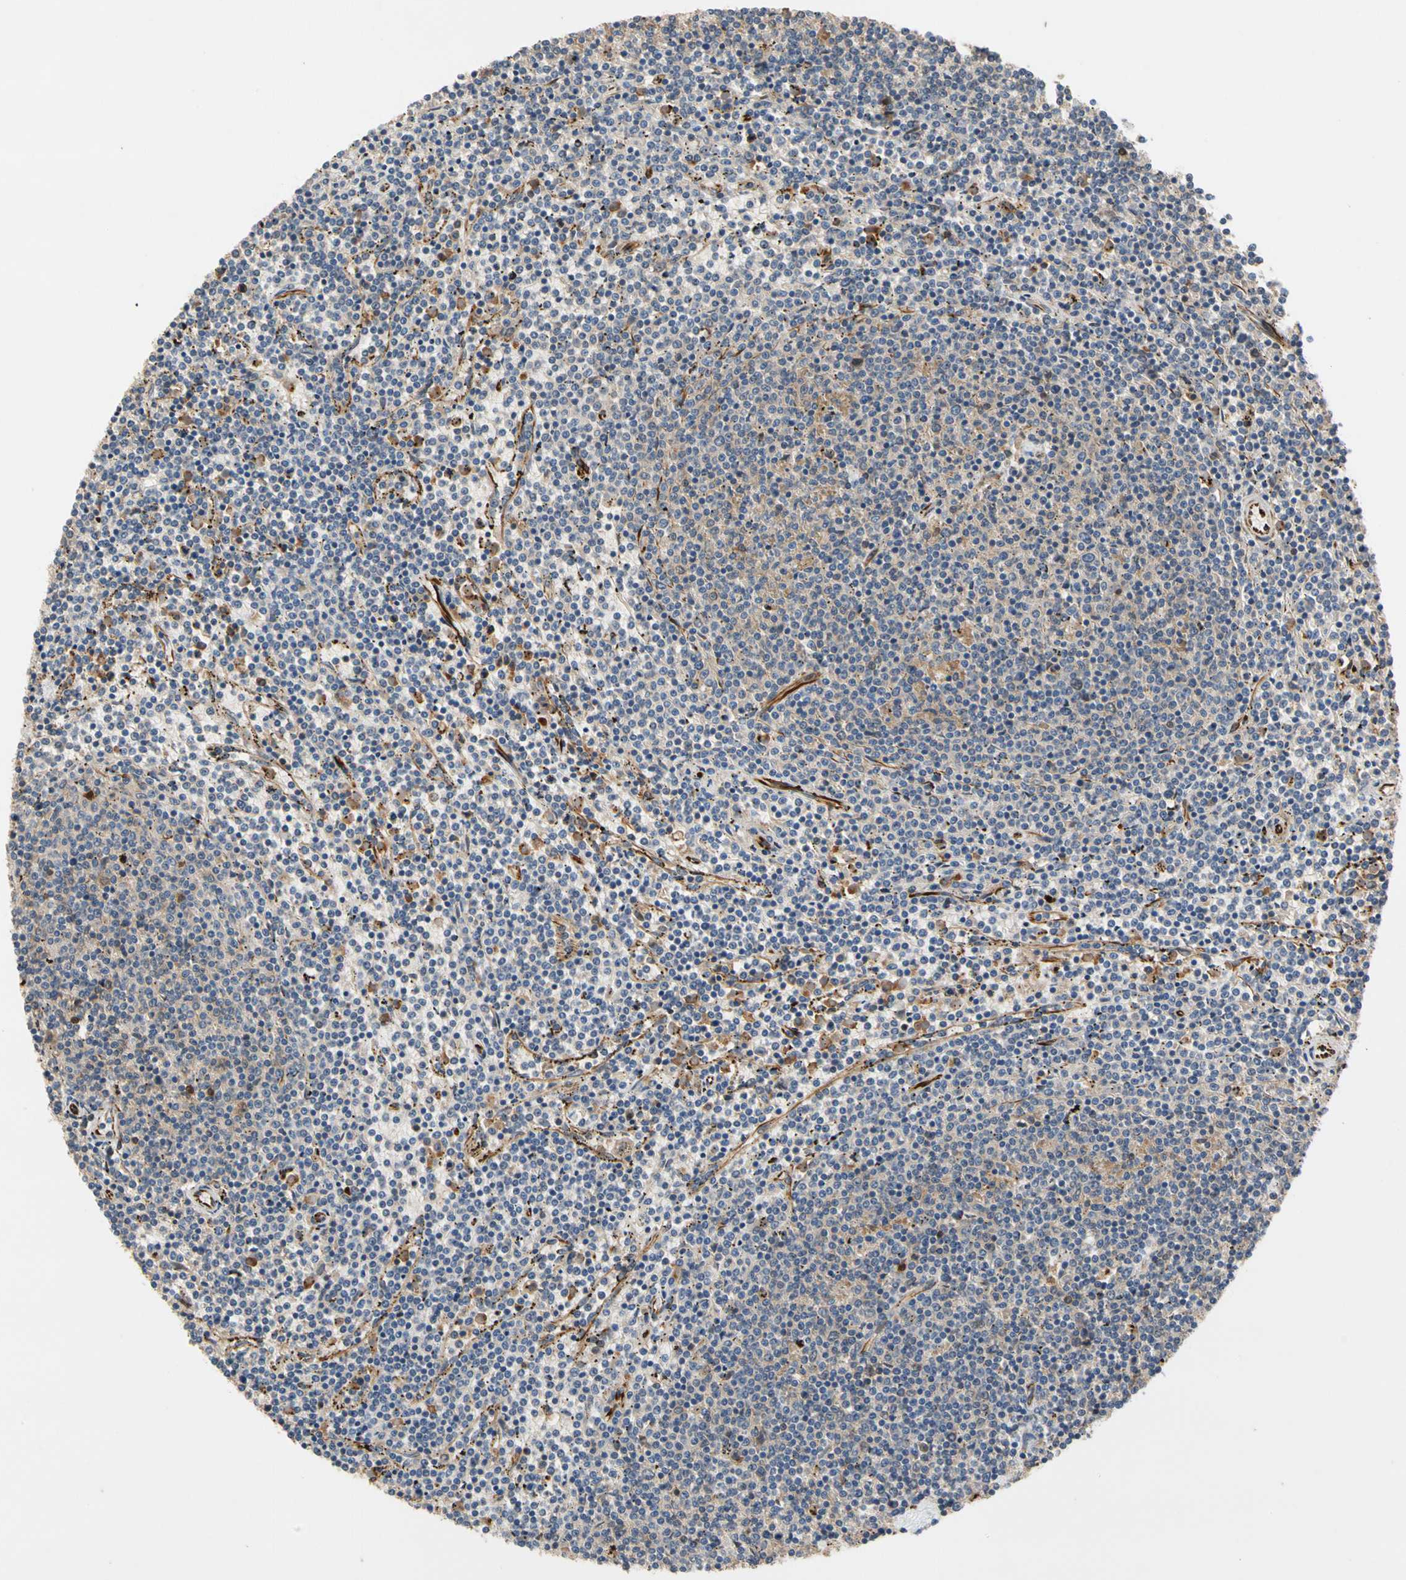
{"staining": {"intensity": "weak", "quantity": "<25%", "location": "cytoplasmic/membranous"}, "tissue": "lymphoma", "cell_type": "Tumor cells", "image_type": "cancer", "snomed": [{"axis": "morphology", "description": "Malignant lymphoma, non-Hodgkin's type, Low grade"}, {"axis": "topography", "description": "Spleen"}], "caption": "Tumor cells are negative for protein expression in human malignant lymphoma, non-Hodgkin's type (low-grade).", "gene": "FGD6", "patient": {"sex": "female", "age": 50}}